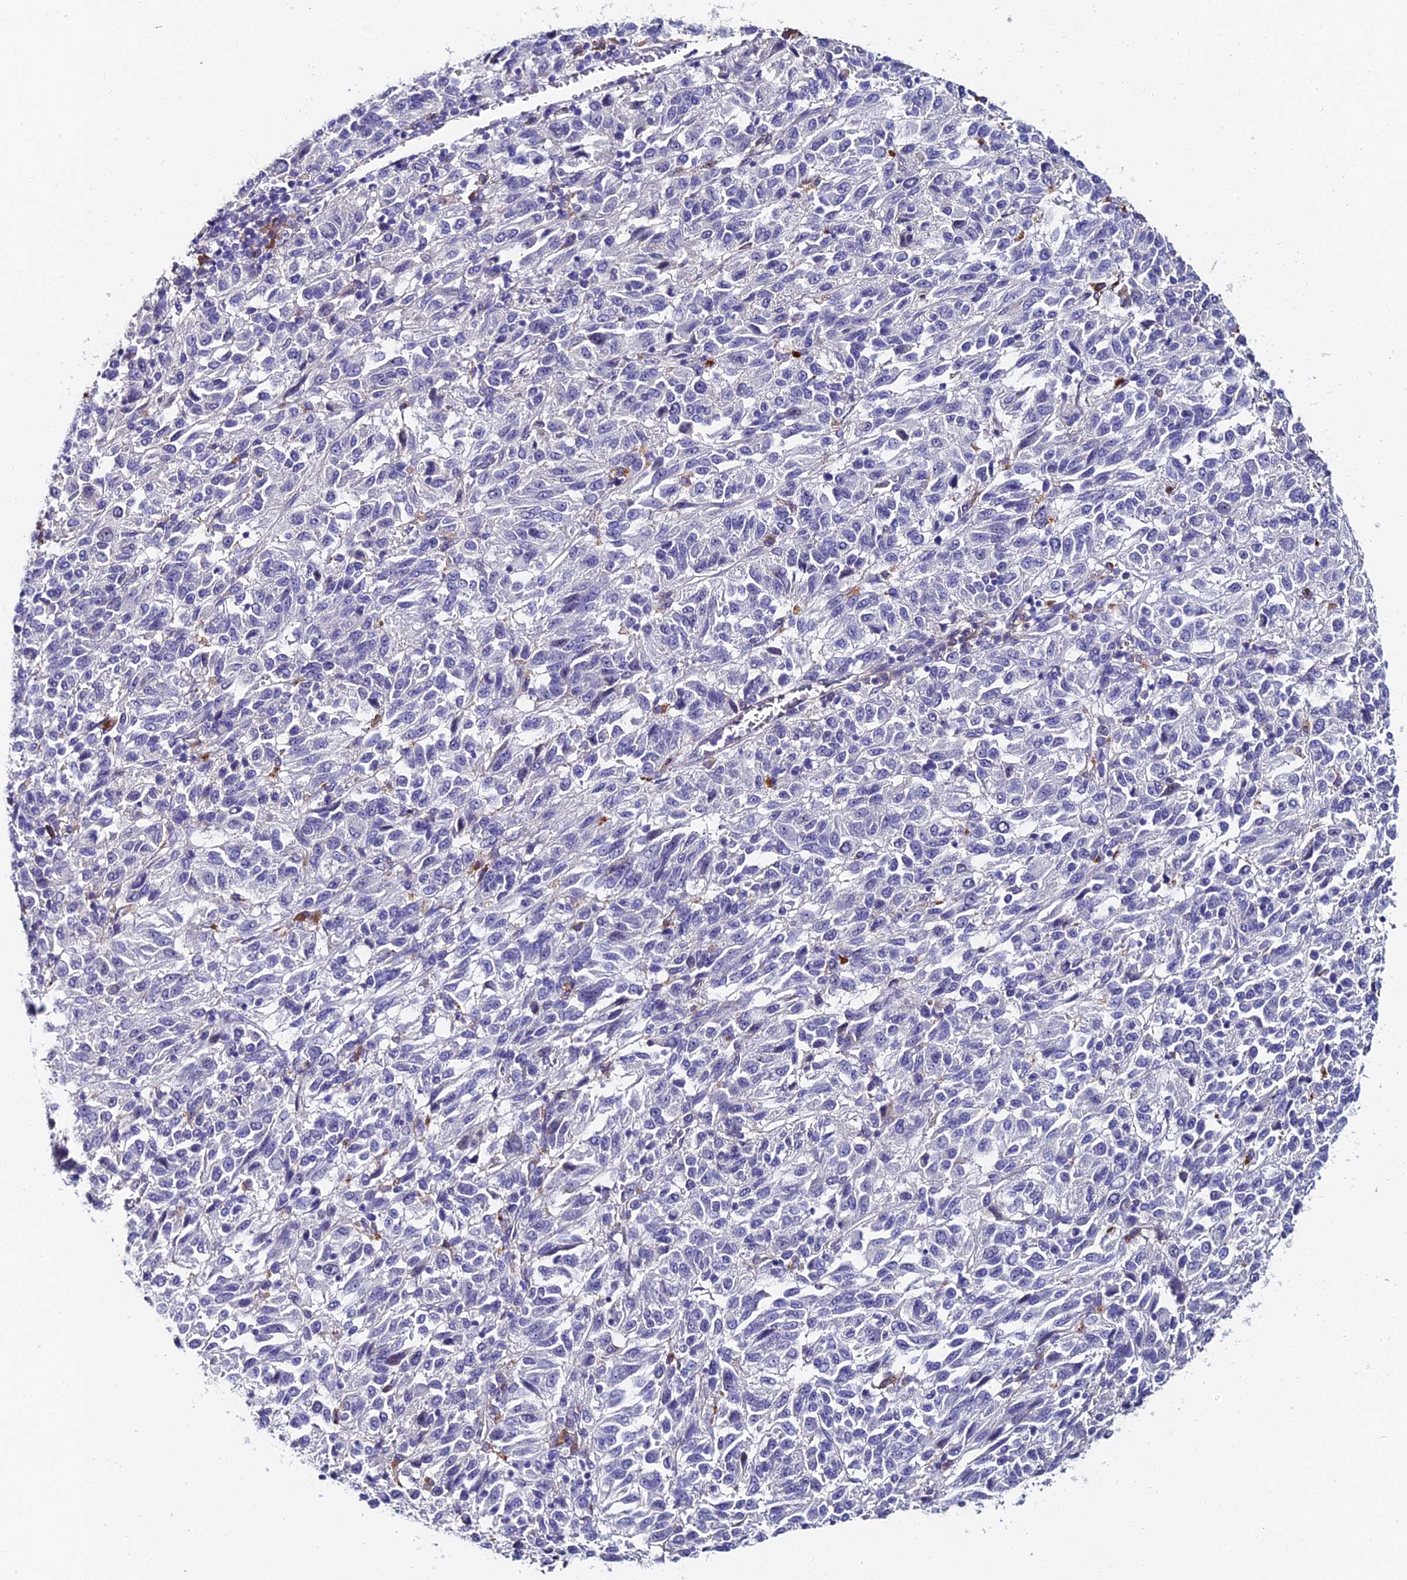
{"staining": {"intensity": "negative", "quantity": "none", "location": "none"}, "tissue": "melanoma", "cell_type": "Tumor cells", "image_type": "cancer", "snomed": [{"axis": "morphology", "description": "Malignant melanoma, Metastatic site"}, {"axis": "topography", "description": "Lung"}], "caption": "Immunohistochemistry photomicrograph of malignant melanoma (metastatic site) stained for a protein (brown), which demonstrates no staining in tumor cells. Brightfield microscopy of immunohistochemistry (IHC) stained with DAB (brown) and hematoxylin (blue), captured at high magnification.", "gene": "TRIM24", "patient": {"sex": "male", "age": 64}}